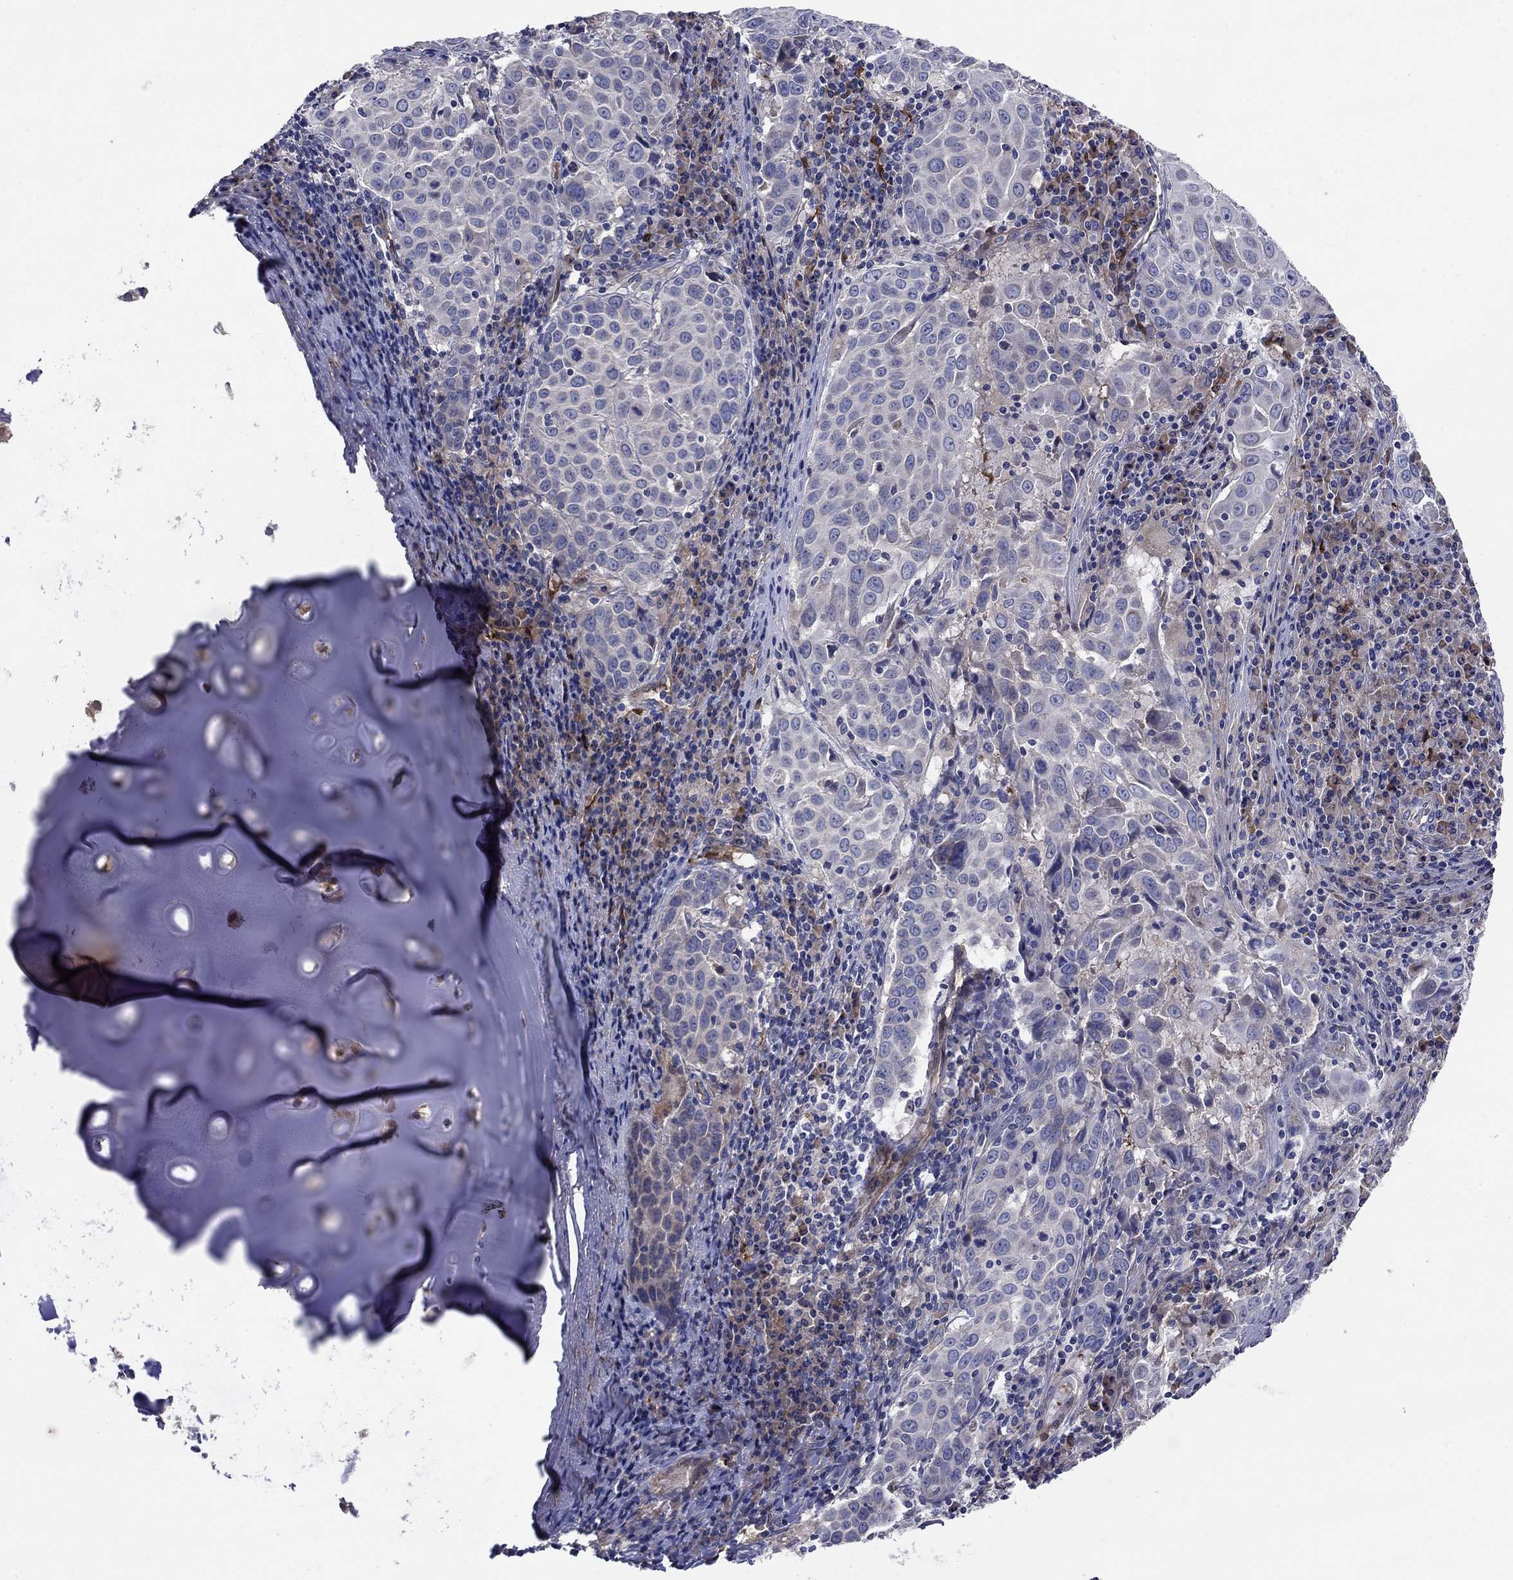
{"staining": {"intensity": "negative", "quantity": "none", "location": "none"}, "tissue": "lung cancer", "cell_type": "Tumor cells", "image_type": "cancer", "snomed": [{"axis": "morphology", "description": "Squamous cell carcinoma, NOS"}, {"axis": "topography", "description": "Lung"}], "caption": "The micrograph demonstrates no significant expression in tumor cells of lung cancer (squamous cell carcinoma).", "gene": "EMP2", "patient": {"sex": "male", "age": 57}}